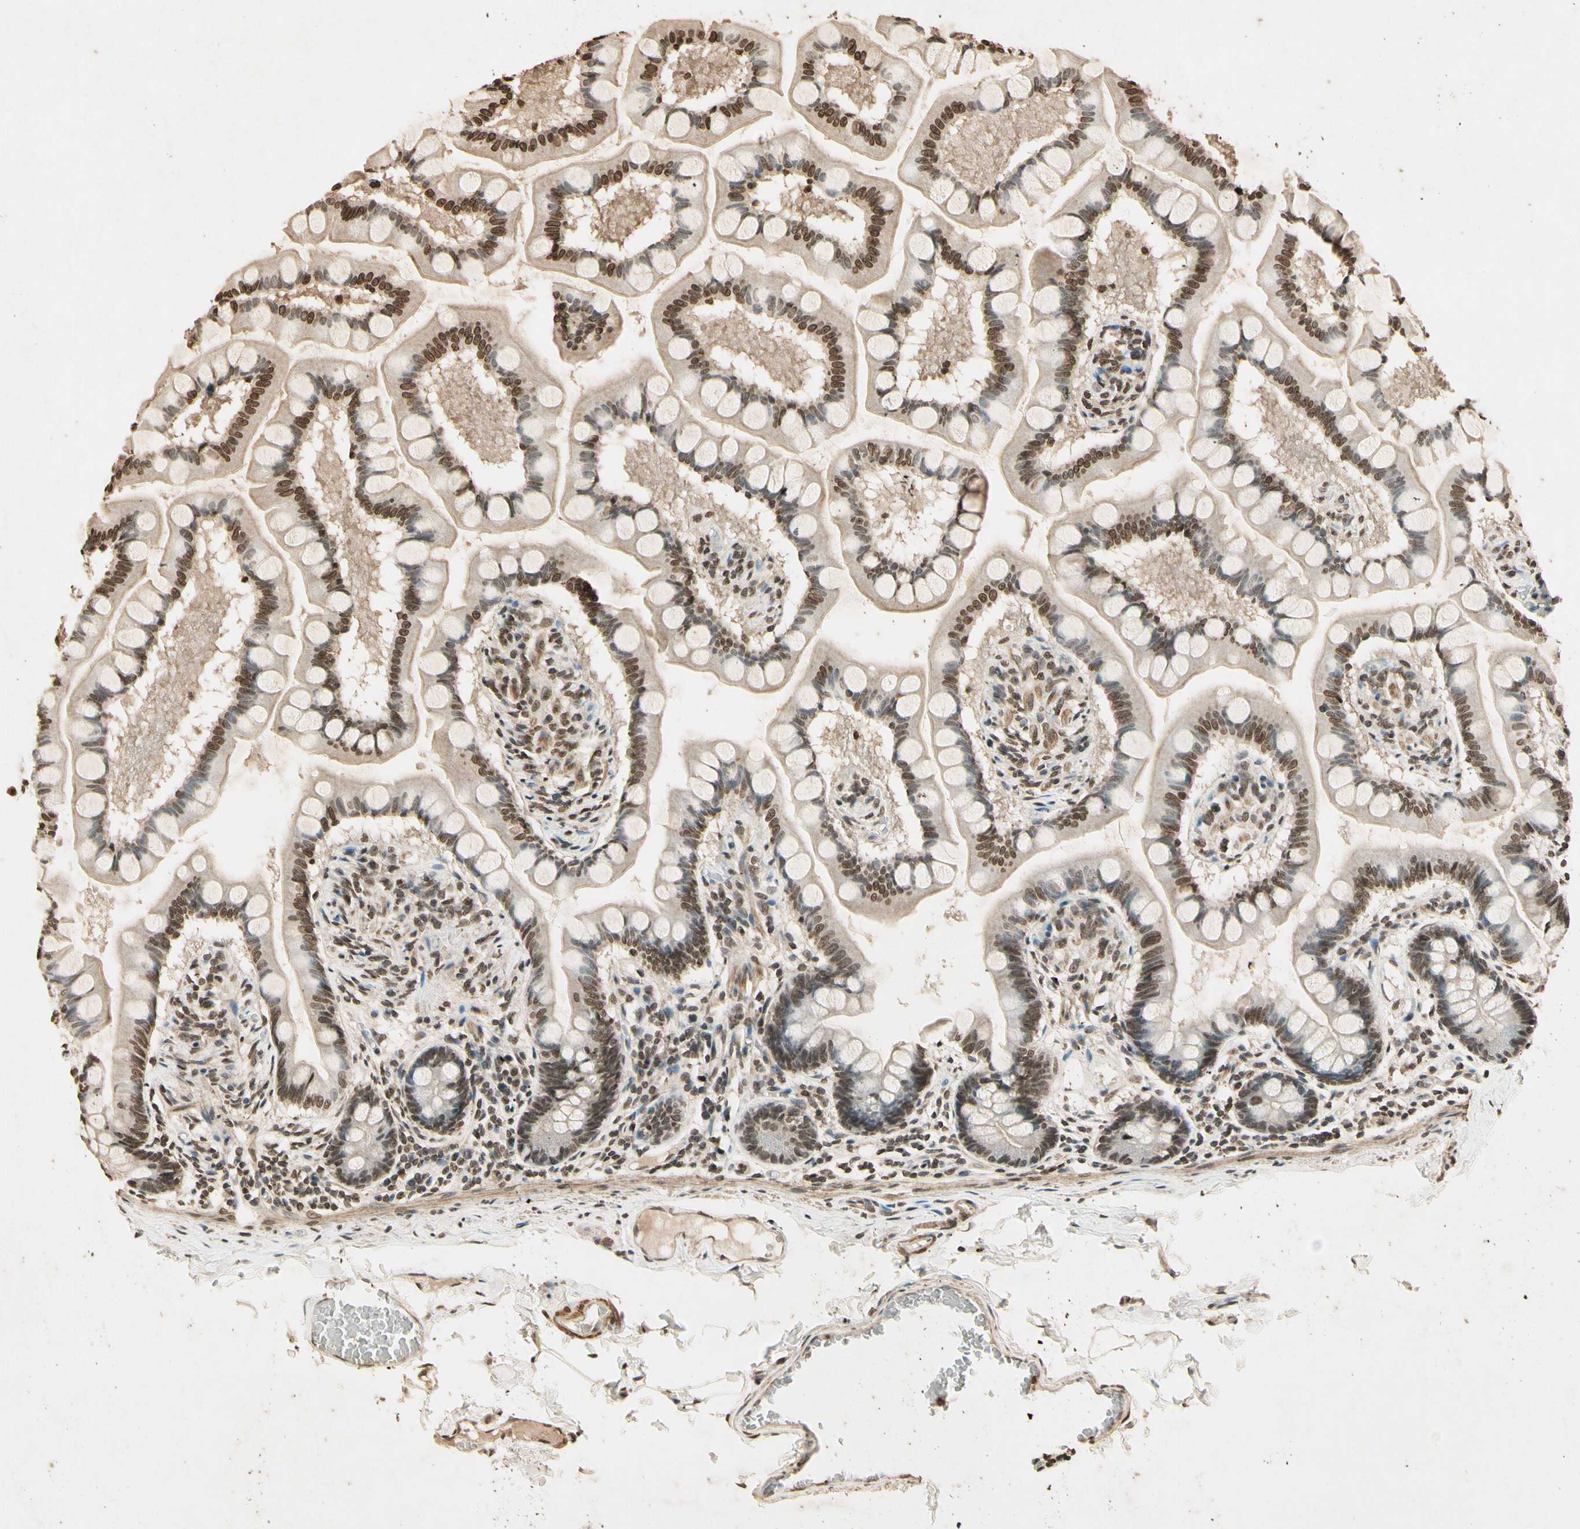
{"staining": {"intensity": "moderate", "quantity": "25%-75%", "location": "cytoplasmic/membranous,nuclear"}, "tissue": "small intestine", "cell_type": "Glandular cells", "image_type": "normal", "snomed": [{"axis": "morphology", "description": "Normal tissue, NOS"}, {"axis": "topography", "description": "Small intestine"}], "caption": "Immunohistochemistry (DAB) staining of unremarkable small intestine displays moderate cytoplasmic/membranous,nuclear protein positivity in about 25%-75% of glandular cells.", "gene": "TOP1", "patient": {"sex": "male", "age": 41}}